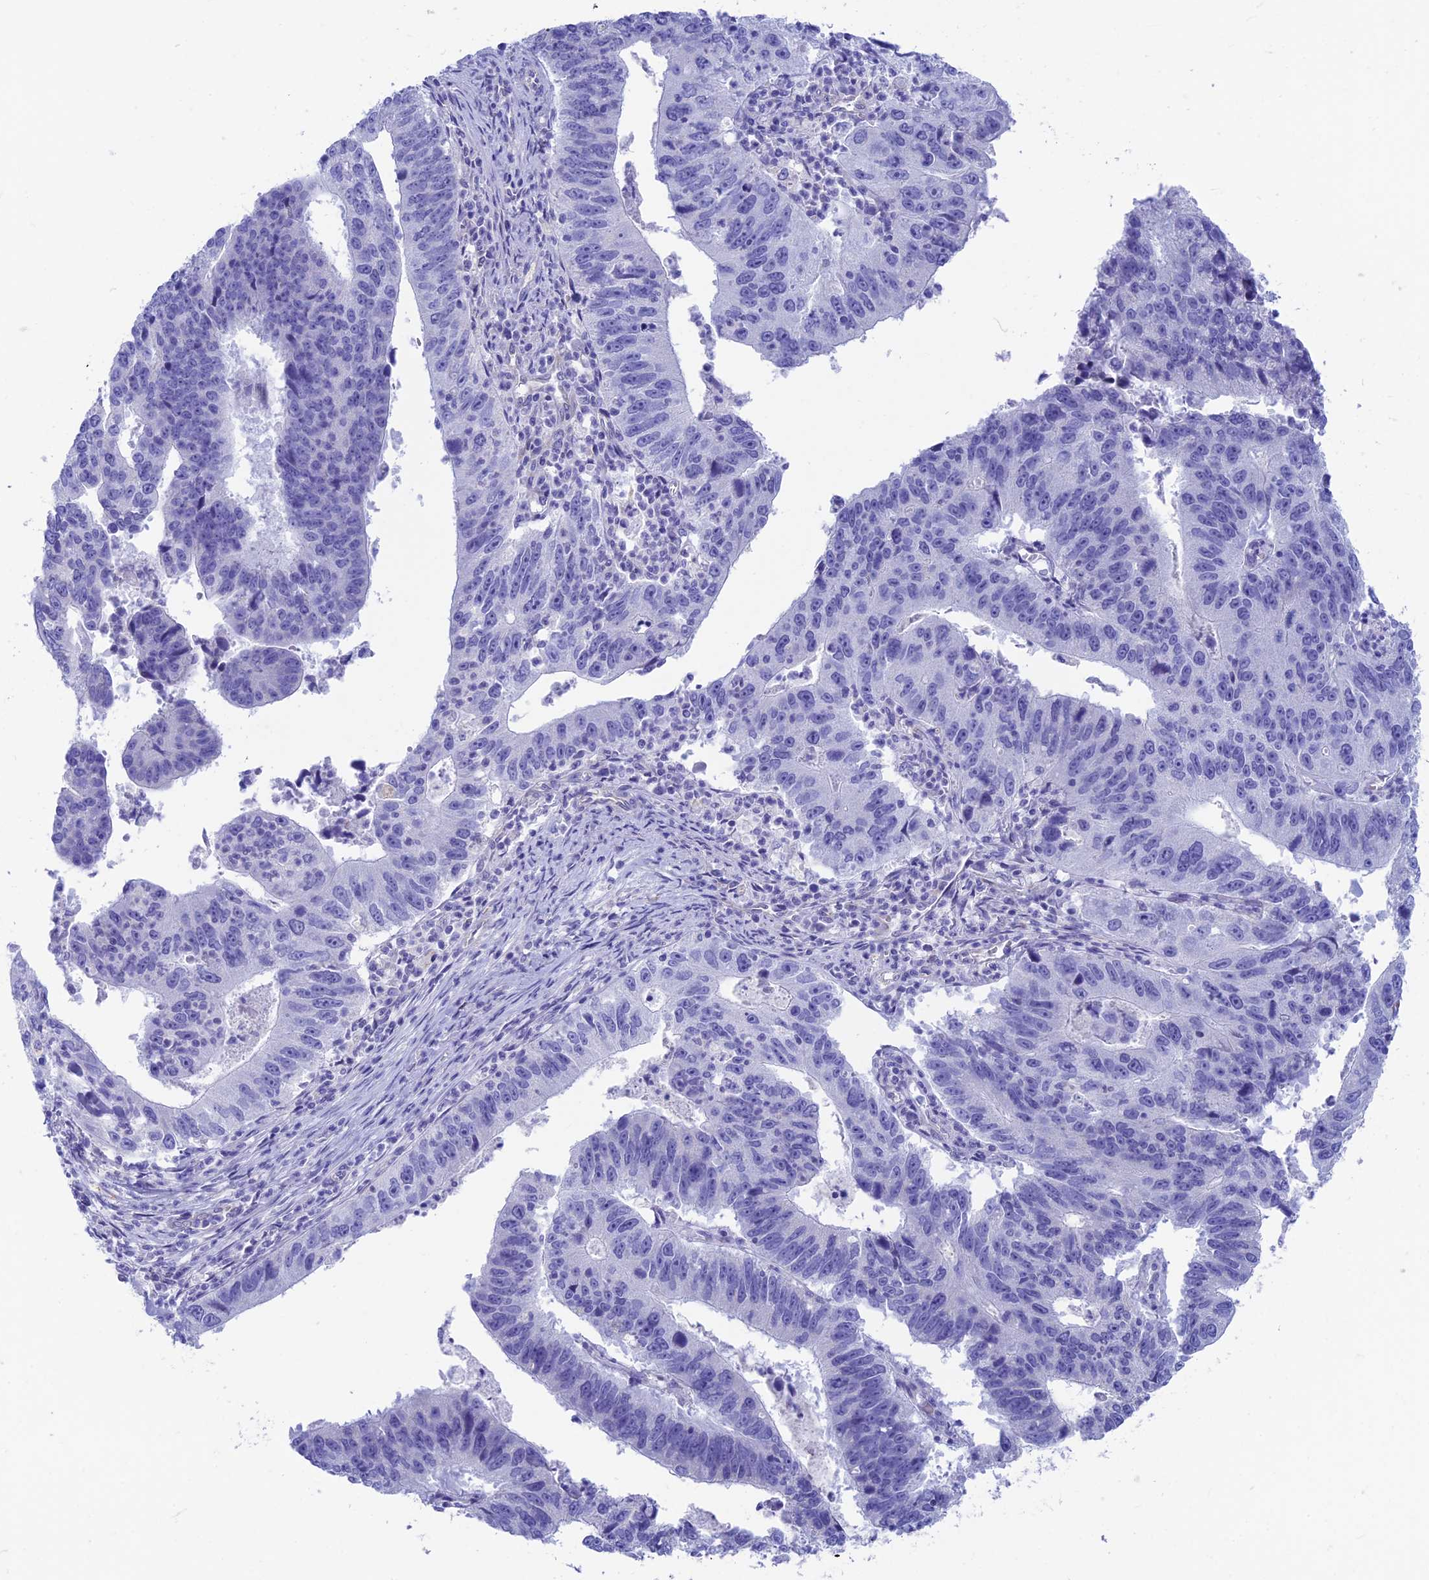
{"staining": {"intensity": "negative", "quantity": "none", "location": "none"}, "tissue": "stomach cancer", "cell_type": "Tumor cells", "image_type": "cancer", "snomed": [{"axis": "morphology", "description": "Adenocarcinoma, NOS"}, {"axis": "topography", "description": "Stomach"}], "caption": "The IHC micrograph has no significant positivity in tumor cells of stomach cancer tissue.", "gene": "GNGT2", "patient": {"sex": "male", "age": 59}}